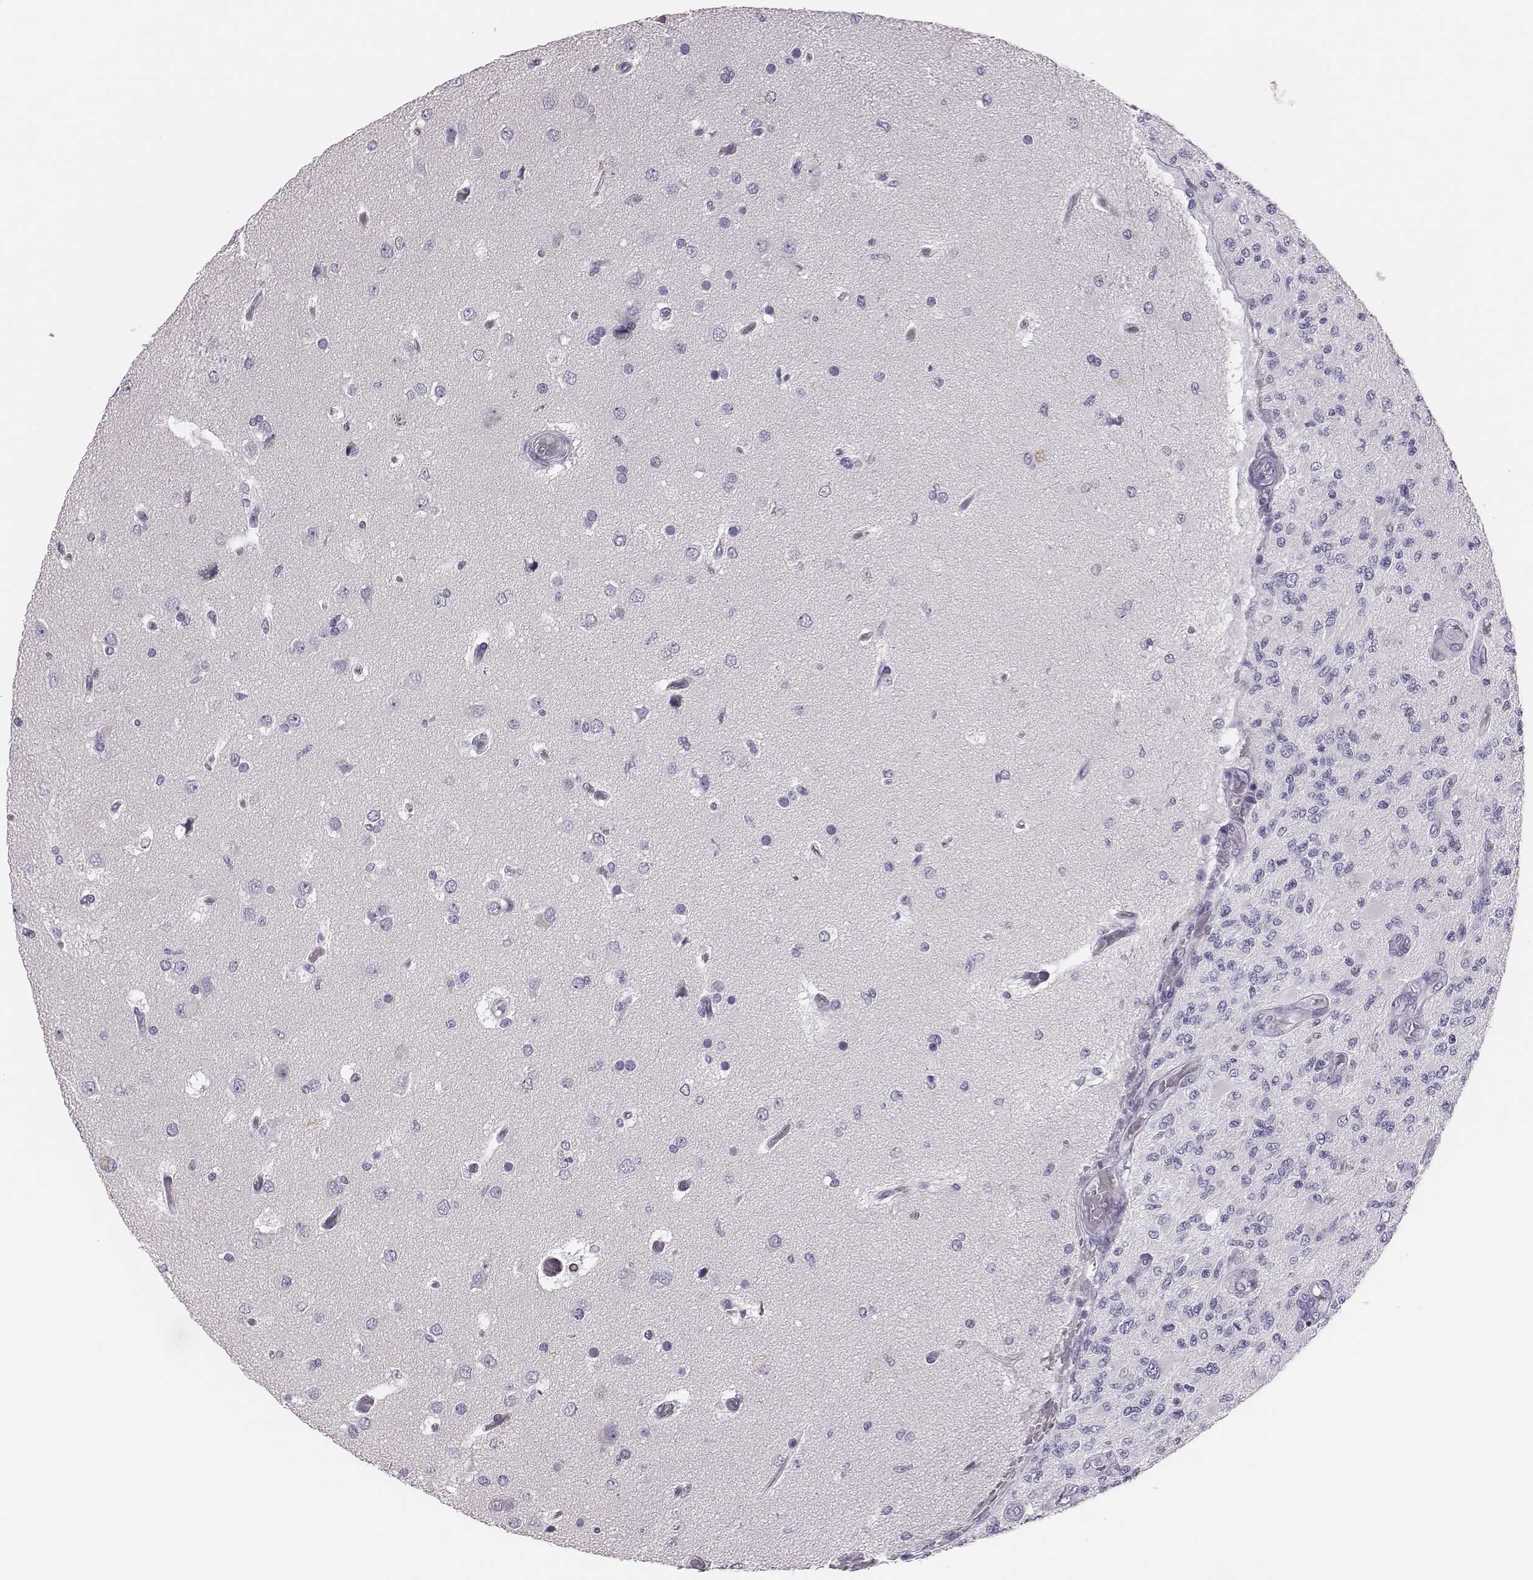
{"staining": {"intensity": "negative", "quantity": "none", "location": "none"}, "tissue": "glioma", "cell_type": "Tumor cells", "image_type": "cancer", "snomed": [{"axis": "morphology", "description": "Glioma, malignant, High grade"}, {"axis": "topography", "description": "Brain"}], "caption": "Malignant glioma (high-grade) stained for a protein using immunohistochemistry reveals no positivity tumor cells.", "gene": "H1-6", "patient": {"sex": "female", "age": 63}}